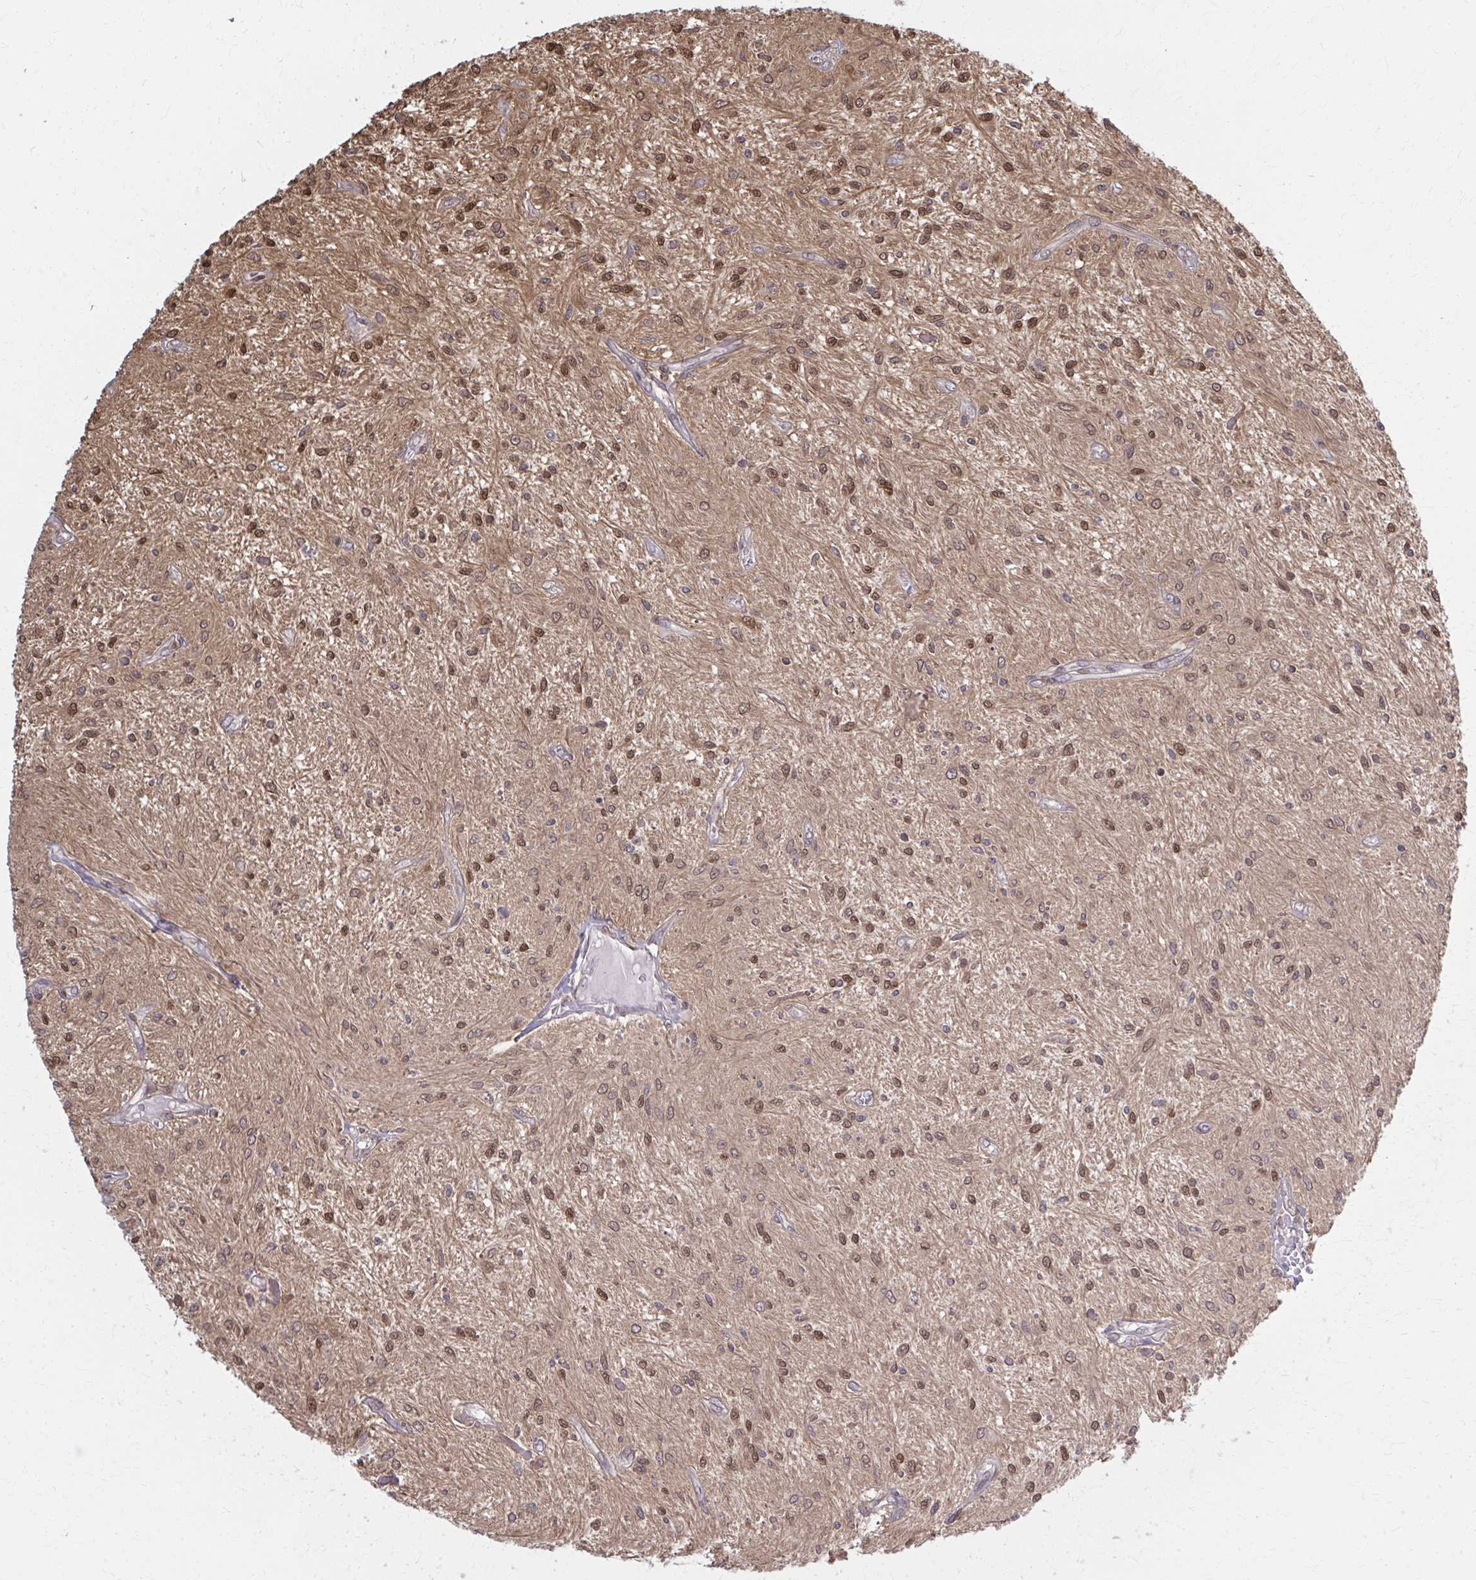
{"staining": {"intensity": "moderate", "quantity": ">75%", "location": "nuclear"}, "tissue": "glioma", "cell_type": "Tumor cells", "image_type": "cancer", "snomed": [{"axis": "morphology", "description": "Glioma, malignant, Low grade"}, {"axis": "topography", "description": "Cerebellum"}], "caption": "IHC photomicrograph of glioma stained for a protein (brown), which reveals medium levels of moderate nuclear staining in about >75% of tumor cells.", "gene": "MDH1", "patient": {"sex": "female", "age": 14}}